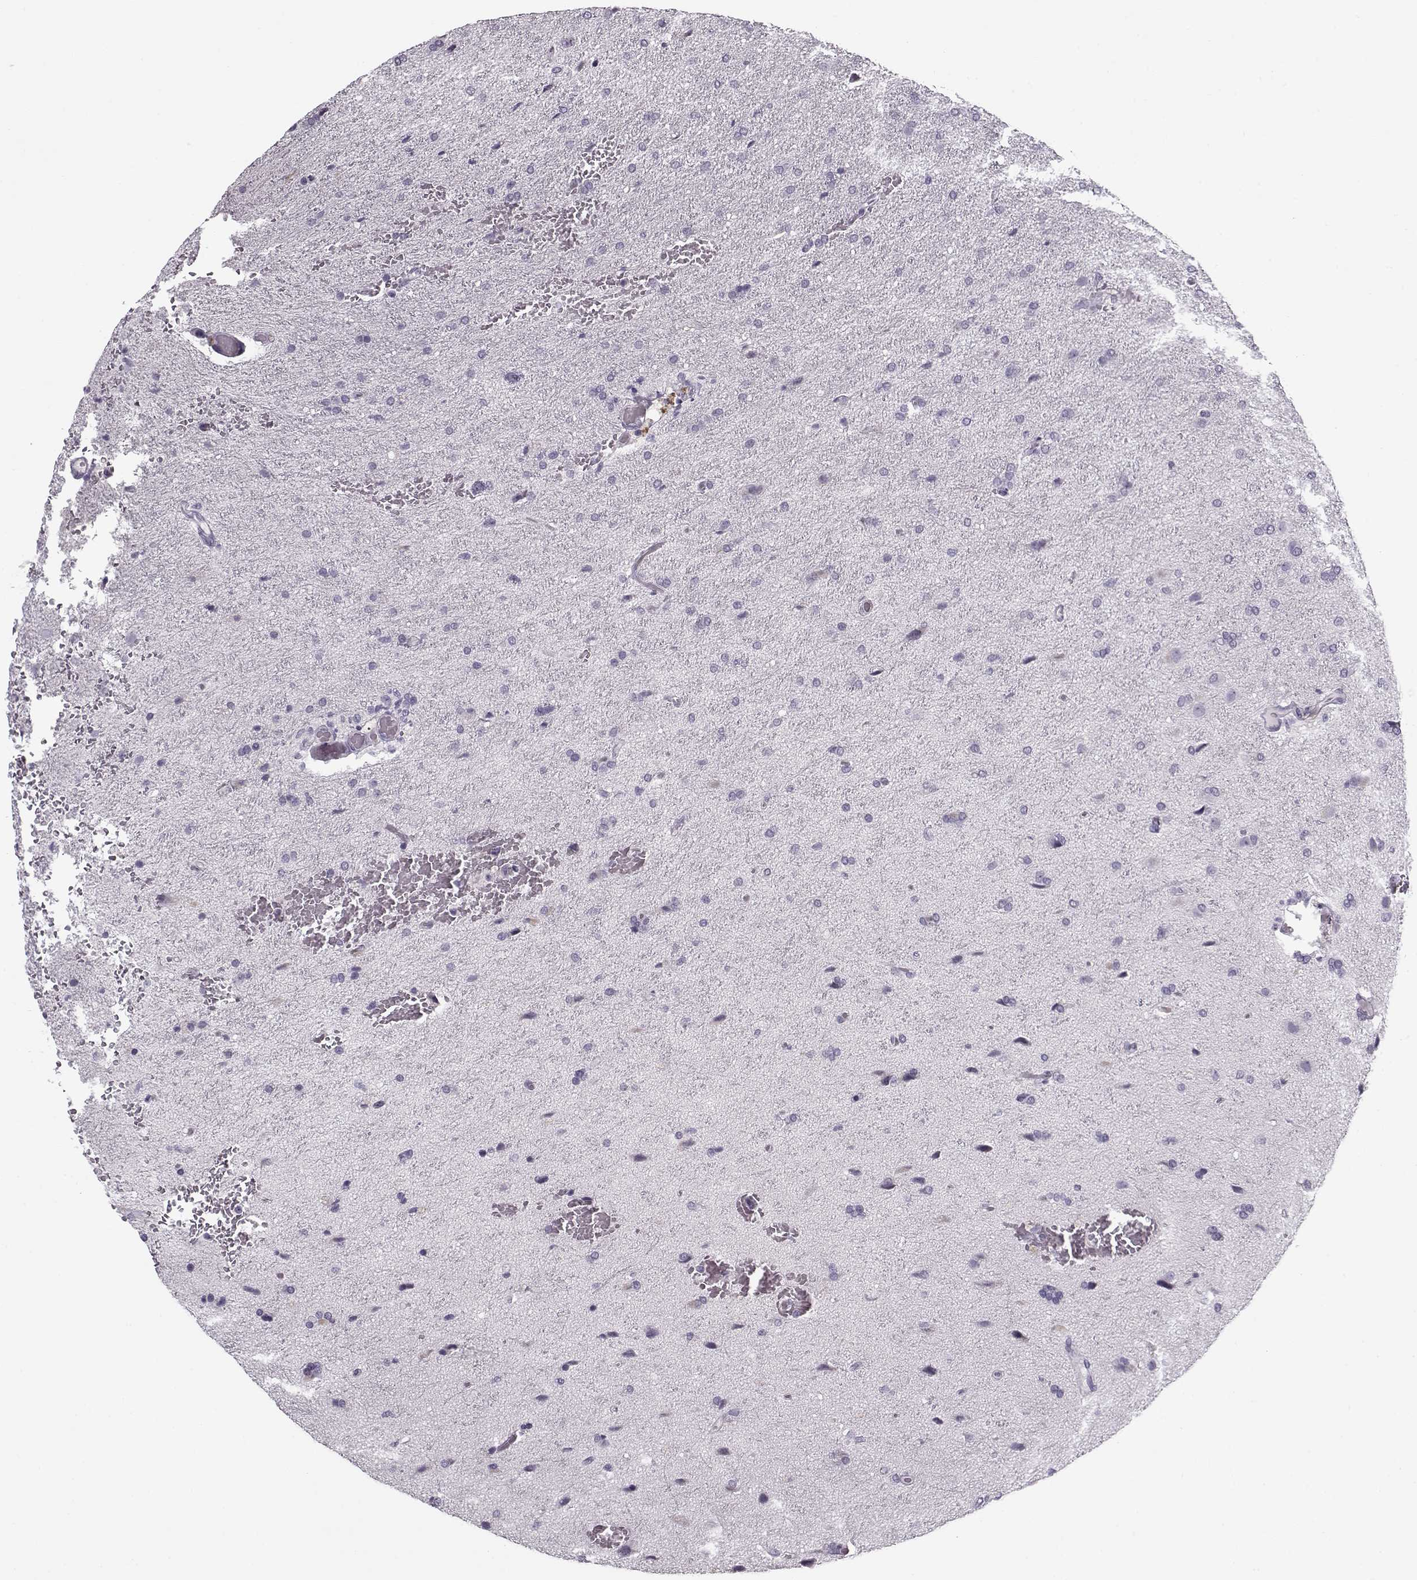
{"staining": {"intensity": "negative", "quantity": "none", "location": "none"}, "tissue": "glioma", "cell_type": "Tumor cells", "image_type": "cancer", "snomed": [{"axis": "morphology", "description": "Glioma, malignant, High grade"}, {"axis": "topography", "description": "Brain"}], "caption": "This image is of glioma stained with immunohistochemistry to label a protein in brown with the nuclei are counter-stained blue. There is no expression in tumor cells.", "gene": "PNMT", "patient": {"sex": "male", "age": 68}}